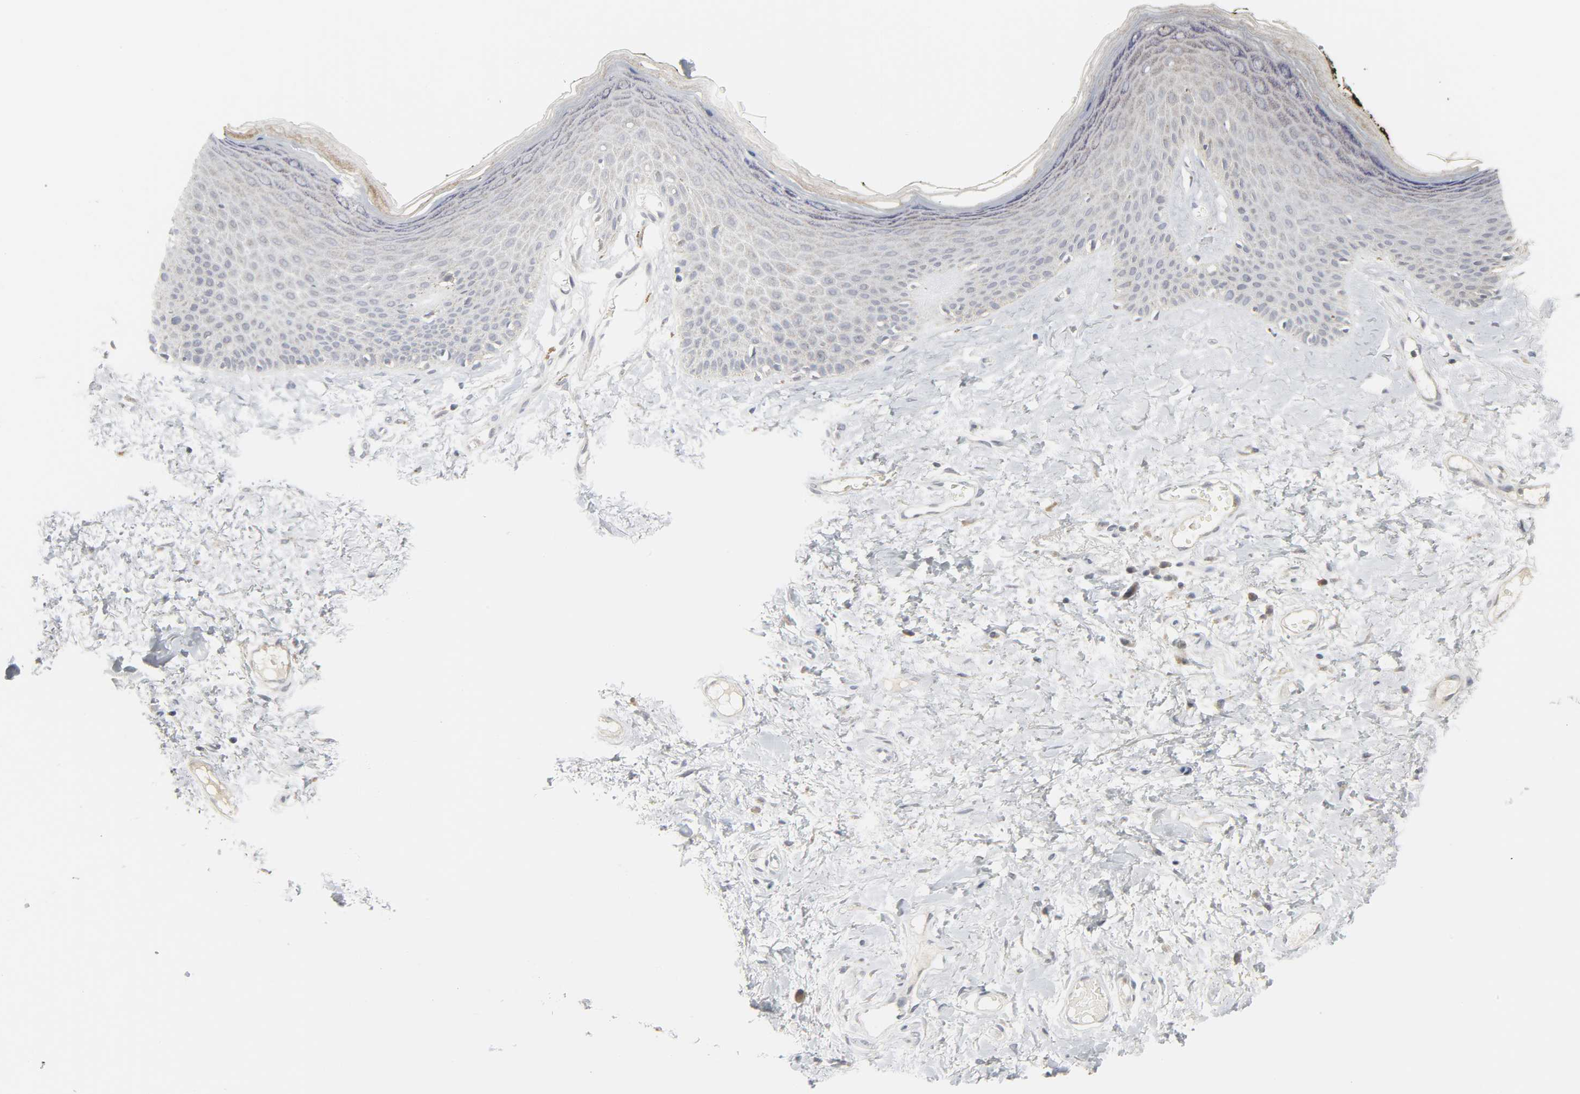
{"staining": {"intensity": "moderate", "quantity": ">75%", "location": "cytoplasmic/membranous"}, "tissue": "skin", "cell_type": "Epidermal cells", "image_type": "normal", "snomed": [{"axis": "morphology", "description": "Normal tissue, NOS"}, {"axis": "morphology", "description": "Inflammation, NOS"}, {"axis": "topography", "description": "Vulva"}], "caption": "Moderate cytoplasmic/membranous protein staining is identified in about >75% of epidermal cells in skin.", "gene": "CLIP1", "patient": {"sex": "female", "age": 84}}